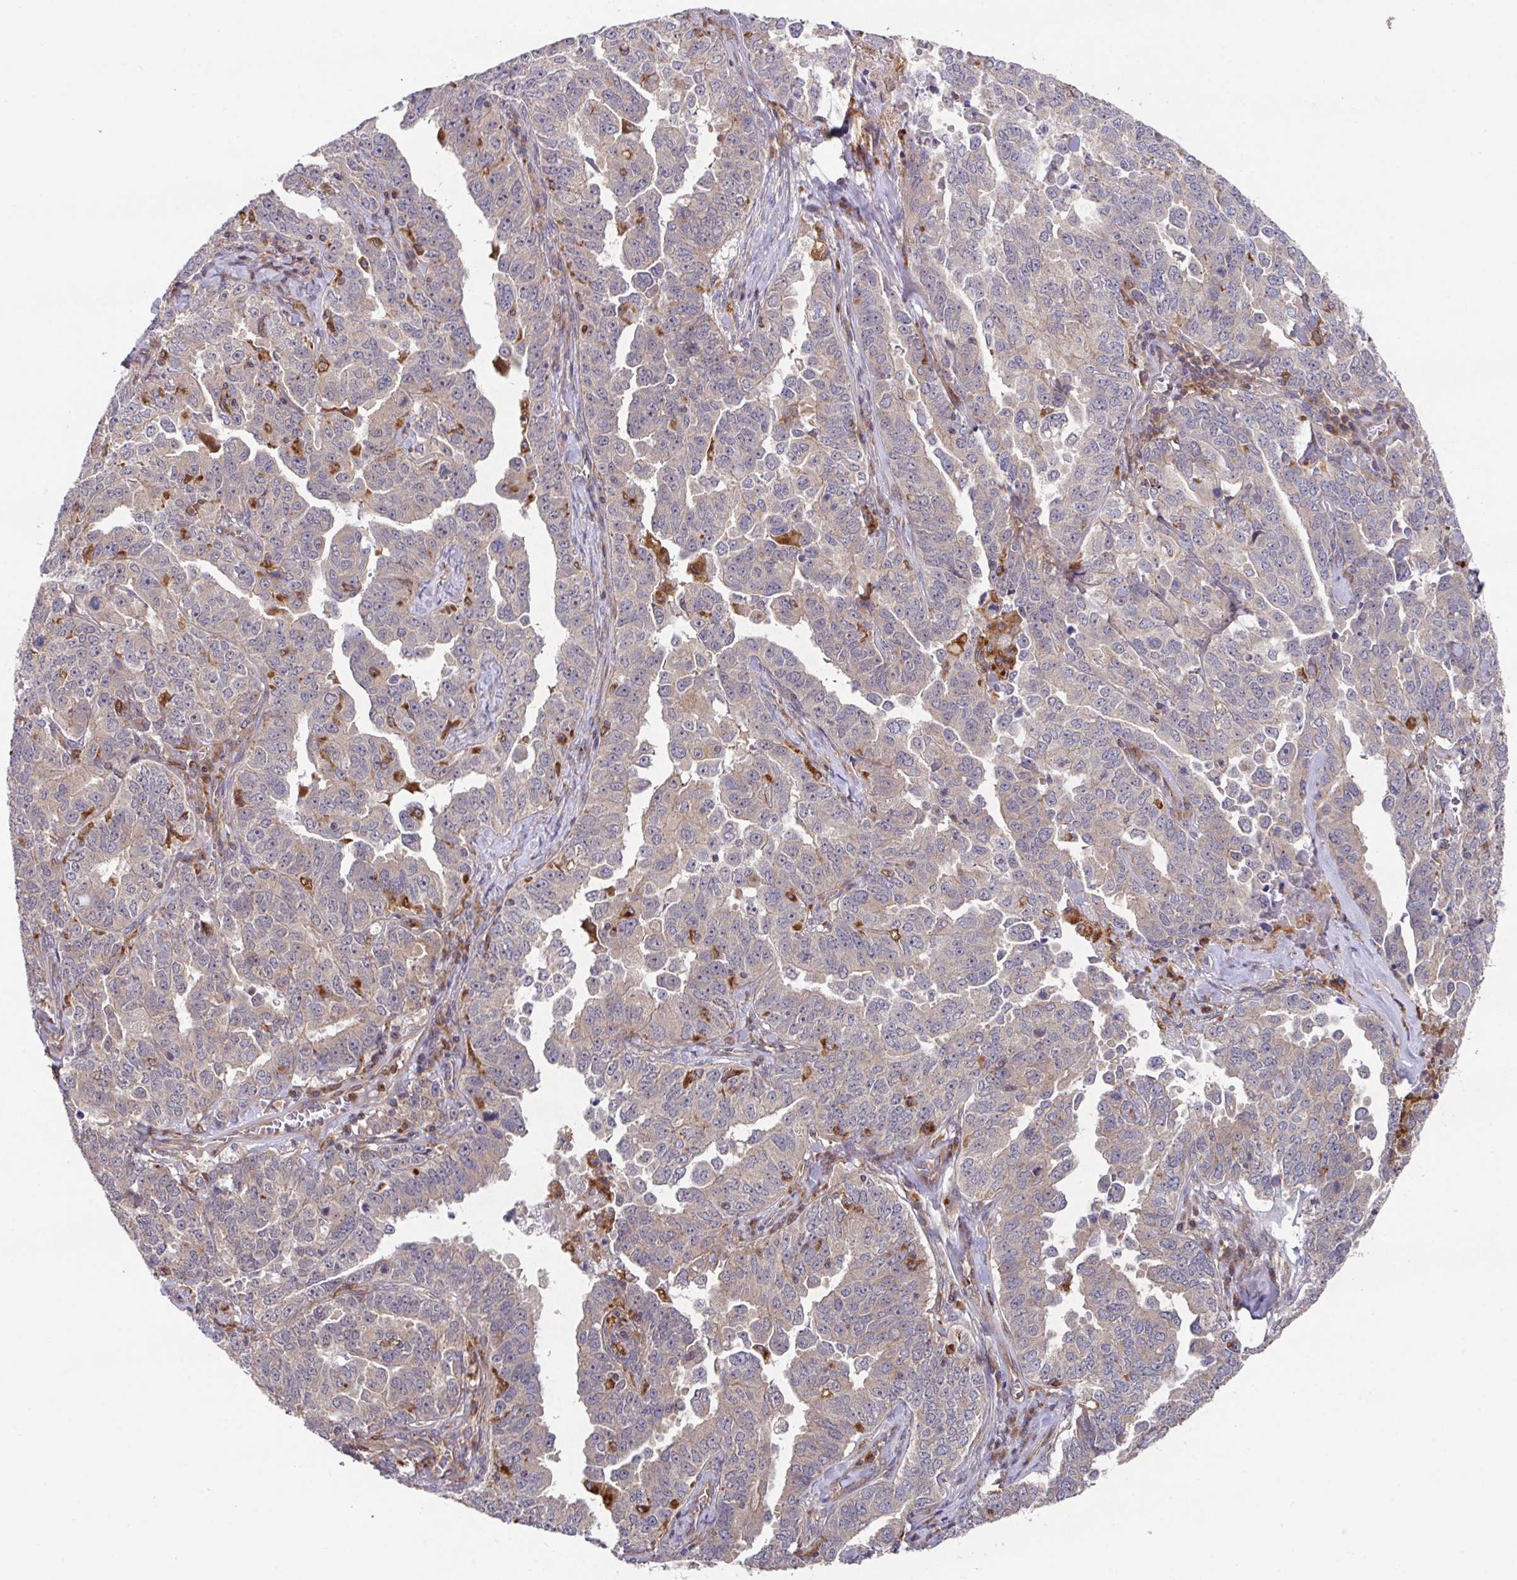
{"staining": {"intensity": "weak", "quantity": "<25%", "location": "cytoplasmic/membranous"}, "tissue": "ovarian cancer", "cell_type": "Tumor cells", "image_type": "cancer", "snomed": [{"axis": "morphology", "description": "Carcinoma, endometroid"}, {"axis": "topography", "description": "Ovary"}], "caption": "Immunohistochemistry (IHC) of ovarian endometroid carcinoma demonstrates no staining in tumor cells.", "gene": "TRIM14", "patient": {"sex": "female", "age": 62}}